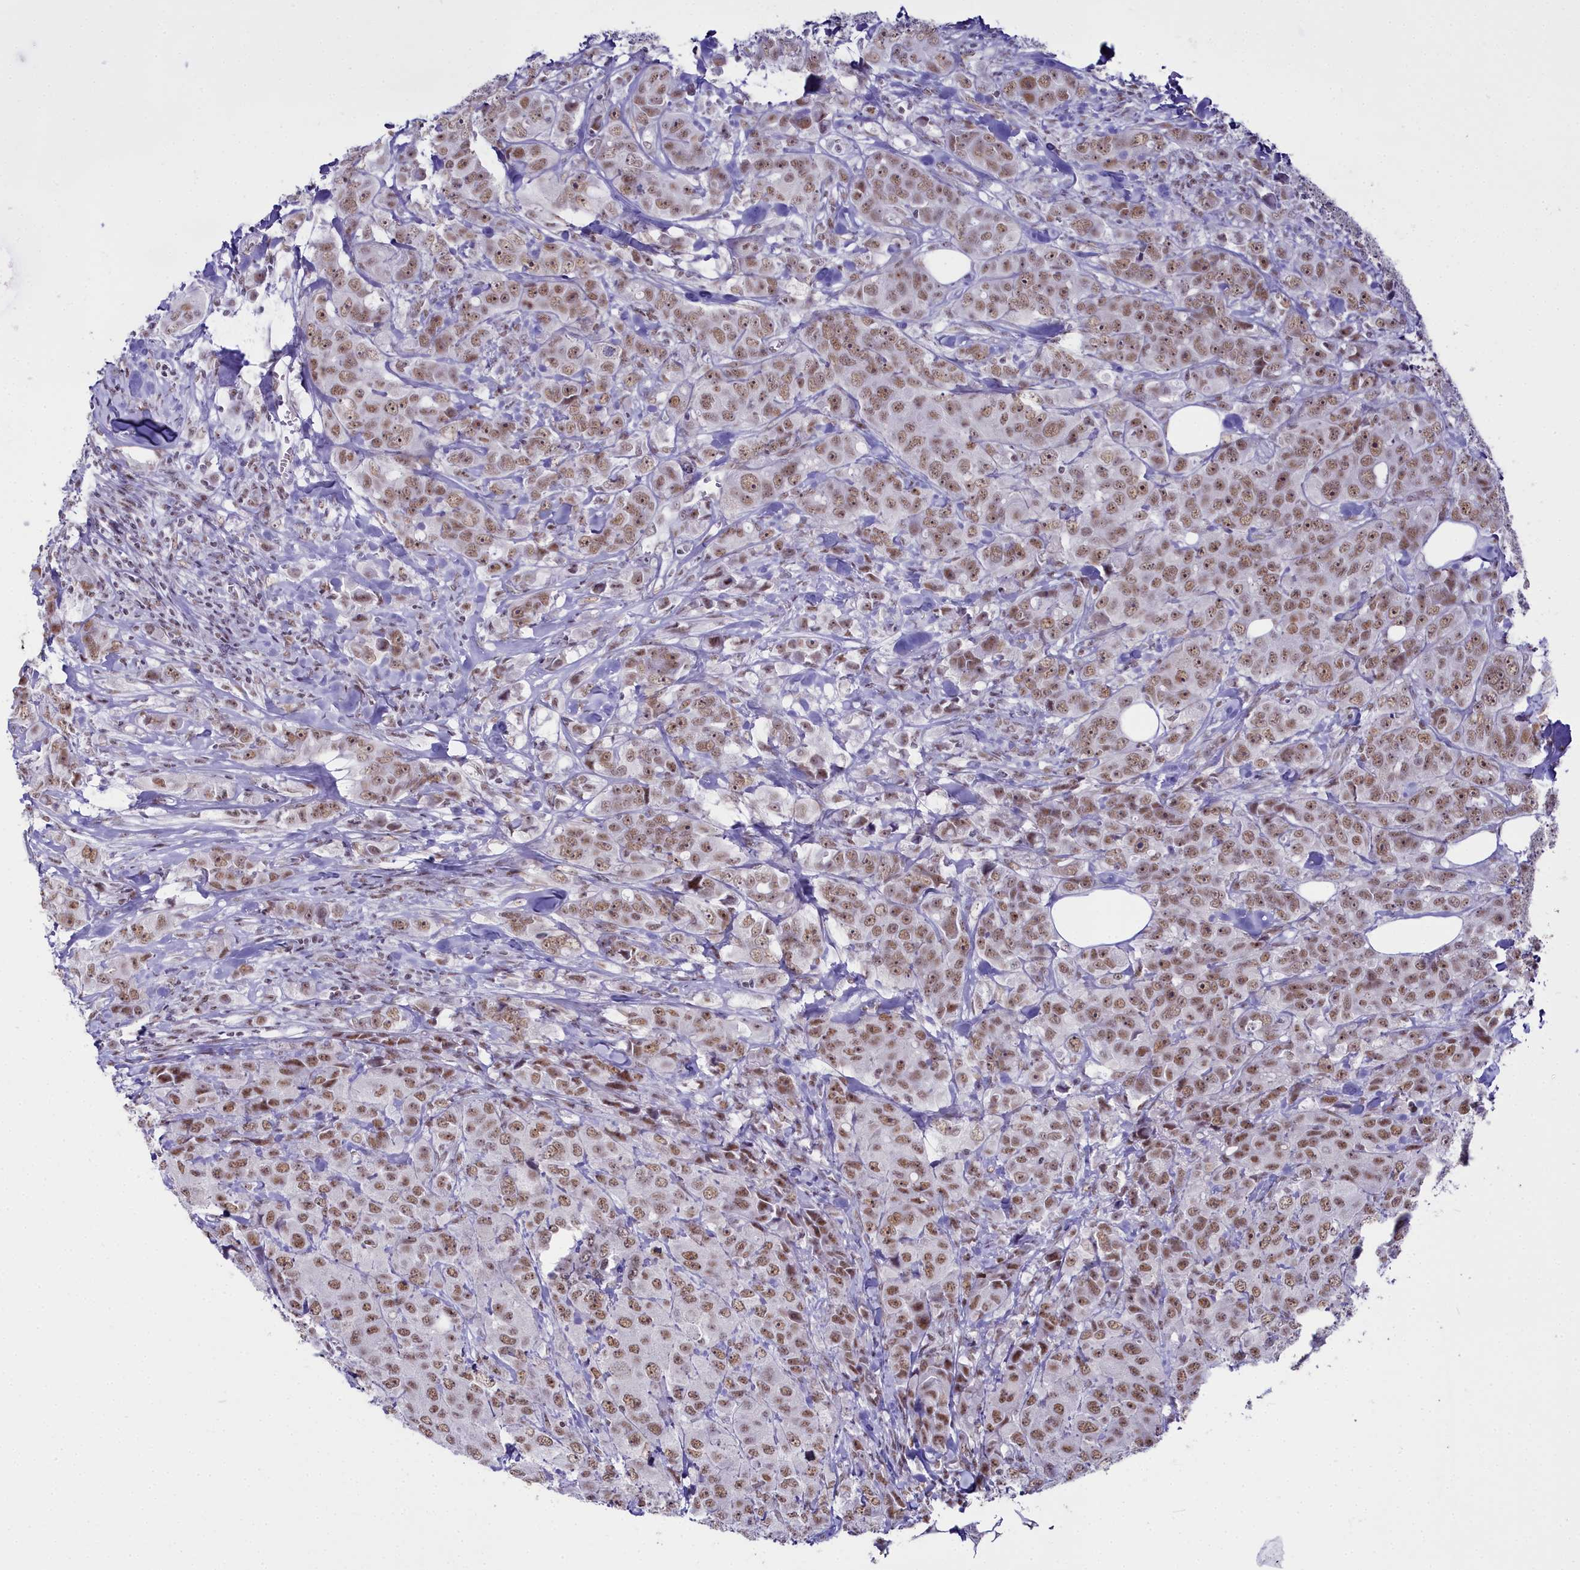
{"staining": {"intensity": "moderate", "quantity": ">75%", "location": "nuclear"}, "tissue": "breast cancer", "cell_type": "Tumor cells", "image_type": "cancer", "snomed": [{"axis": "morphology", "description": "Duct carcinoma"}, {"axis": "topography", "description": "Breast"}], "caption": "This is a photomicrograph of IHC staining of breast cancer (intraductal carcinoma), which shows moderate positivity in the nuclear of tumor cells.", "gene": "RBM12", "patient": {"sex": "female", "age": 43}}